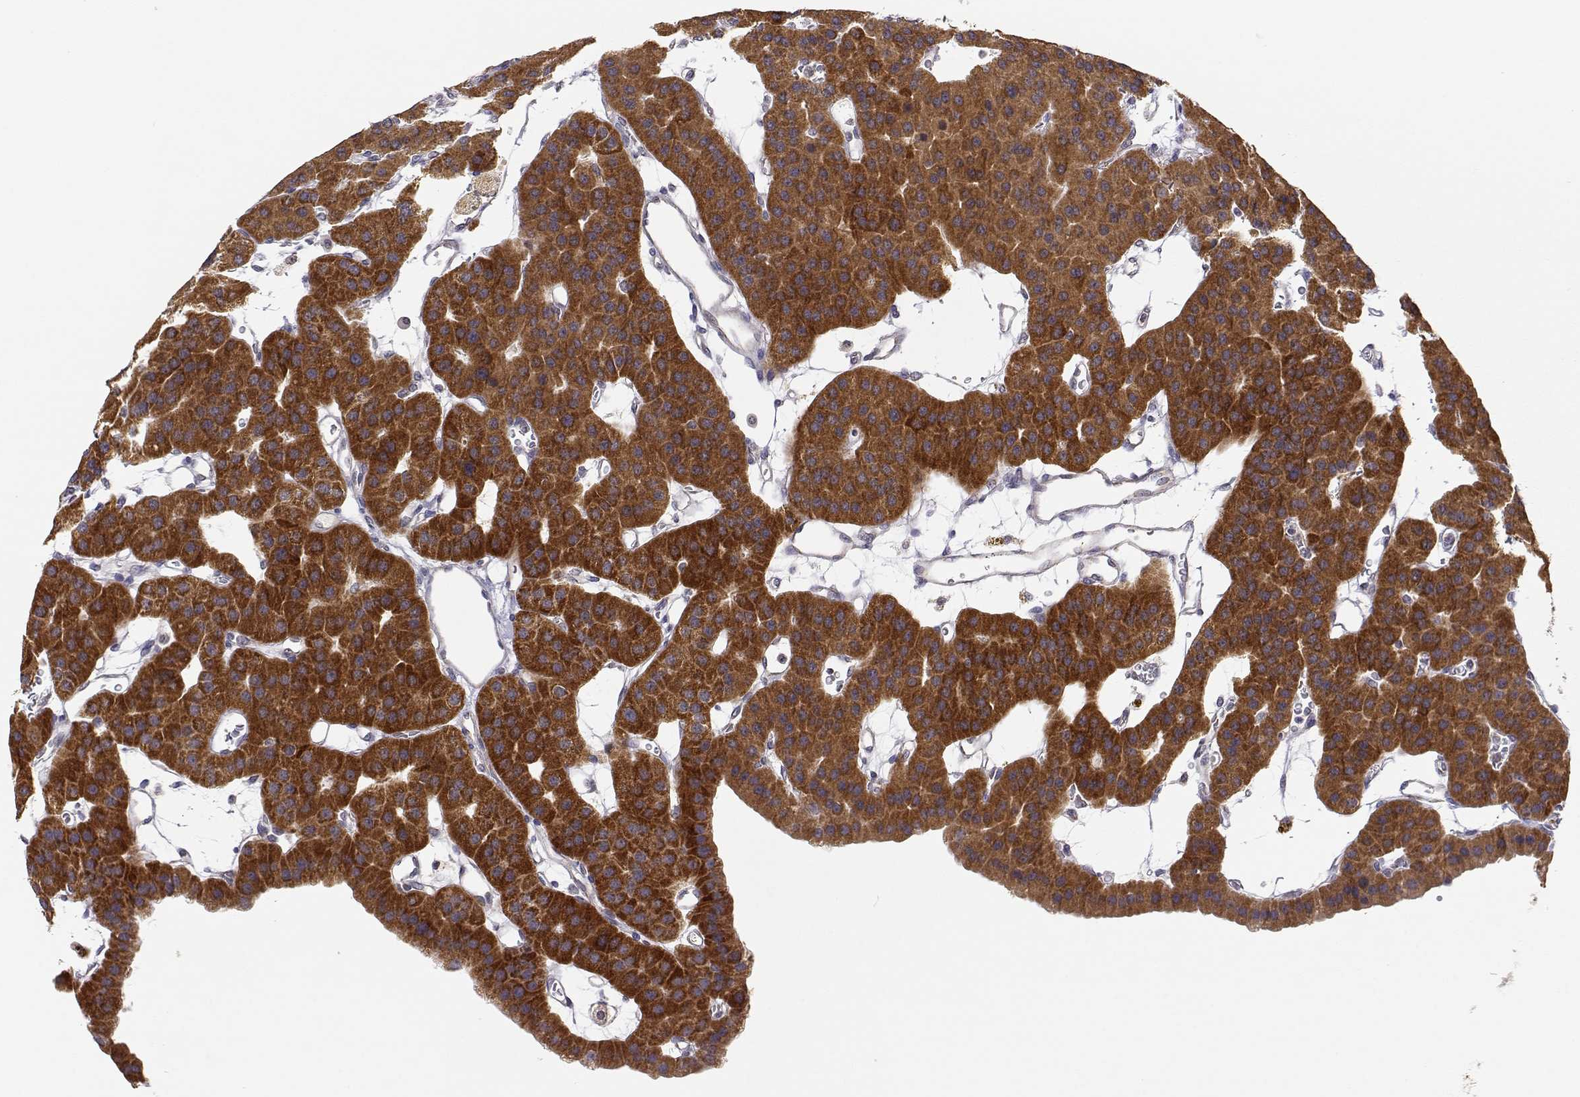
{"staining": {"intensity": "strong", "quantity": ">75%", "location": "cytoplasmic/membranous"}, "tissue": "parathyroid gland", "cell_type": "Glandular cells", "image_type": "normal", "snomed": [{"axis": "morphology", "description": "Normal tissue, NOS"}, {"axis": "morphology", "description": "Adenoma, NOS"}, {"axis": "topography", "description": "Parathyroid gland"}], "caption": "Immunohistochemistry photomicrograph of benign parathyroid gland: human parathyroid gland stained using immunohistochemistry (IHC) exhibits high levels of strong protein expression localized specifically in the cytoplasmic/membranous of glandular cells, appearing as a cytoplasmic/membranous brown color.", "gene": "EXOG", "patient": {"sex": "female", "age": 86}}